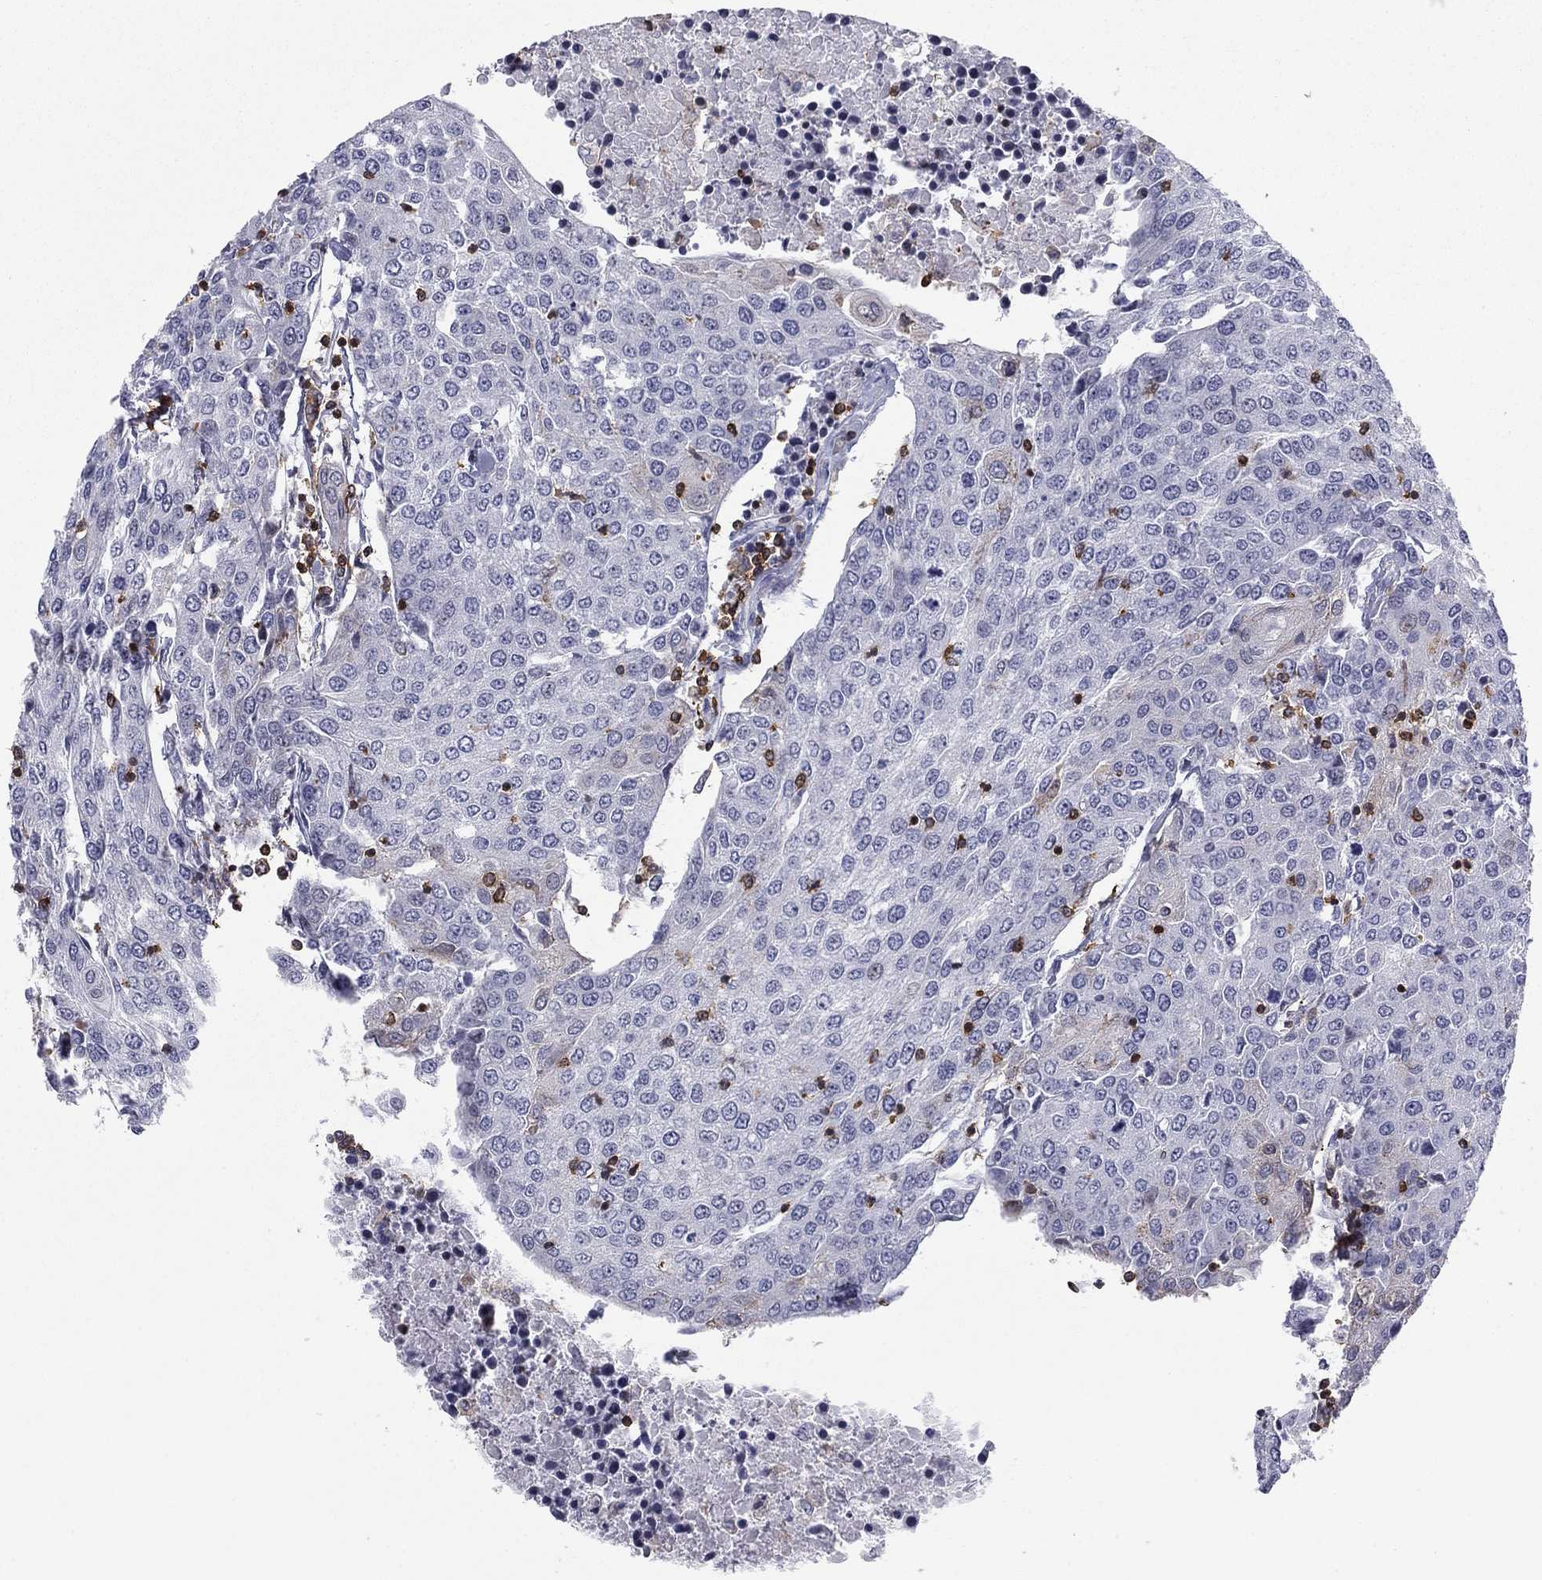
{"staining": {"intensity": "negative", "quantity": "none", "location": "none"}, "tissue": "urothelial cancer", "cell_type": "Tumor cells", "image_type": "cancer", "snomed": [{"axis": "morphology", "description": "Urothelial carcinoma, High grade"}, {"axis": "topography", "description": "Urinary bladder"}], "caption": "Human urothelial cancer stained for a protein using IHC exhibits no staining in tumor cells.", "gene": "ARHGAP27", "patient": {"sex": "female", "age": 85}}